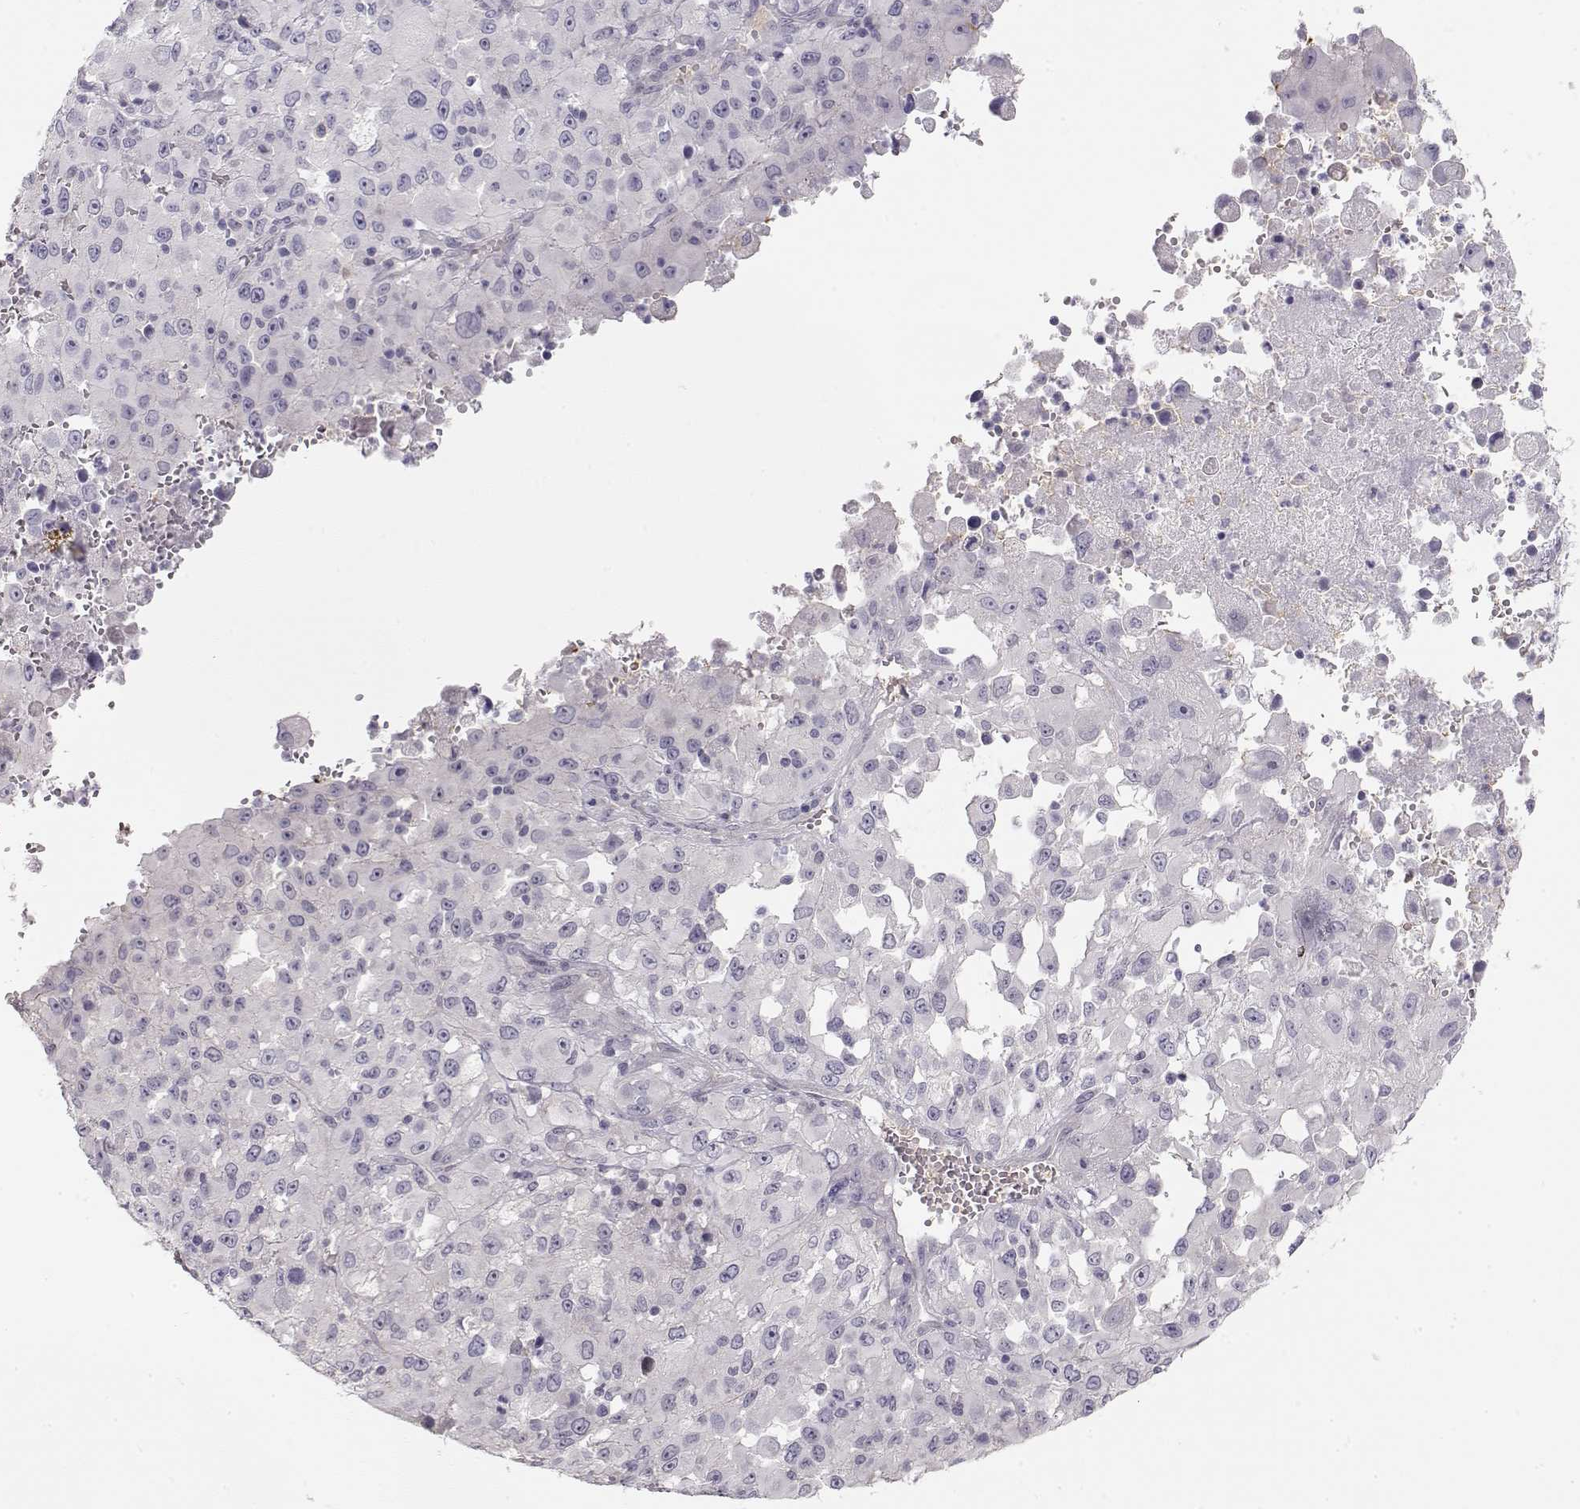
{"staining": {"intensity": "negative", "quantity": "none", "location": "none"}, "tissue": "melanoma", "cell_type": "Tumor cells", "image_type": "cancer", "snomed": [{"axis": "morphology", "description": "Malignant melanoma, Metastatic site"}, {"axis": "topography", "description": "Soft tissue"}], "caption": "High magnification brightfield microscopy of malignant melanoma (metastatic site) stained with DAB (3,3'-diaminobenzidine) (brown) and counterstained with hematoxylin (blue): tumor cells show no significant expression.", "gene": "TTC26", "patient": {"sex": "male", "age": 50}}